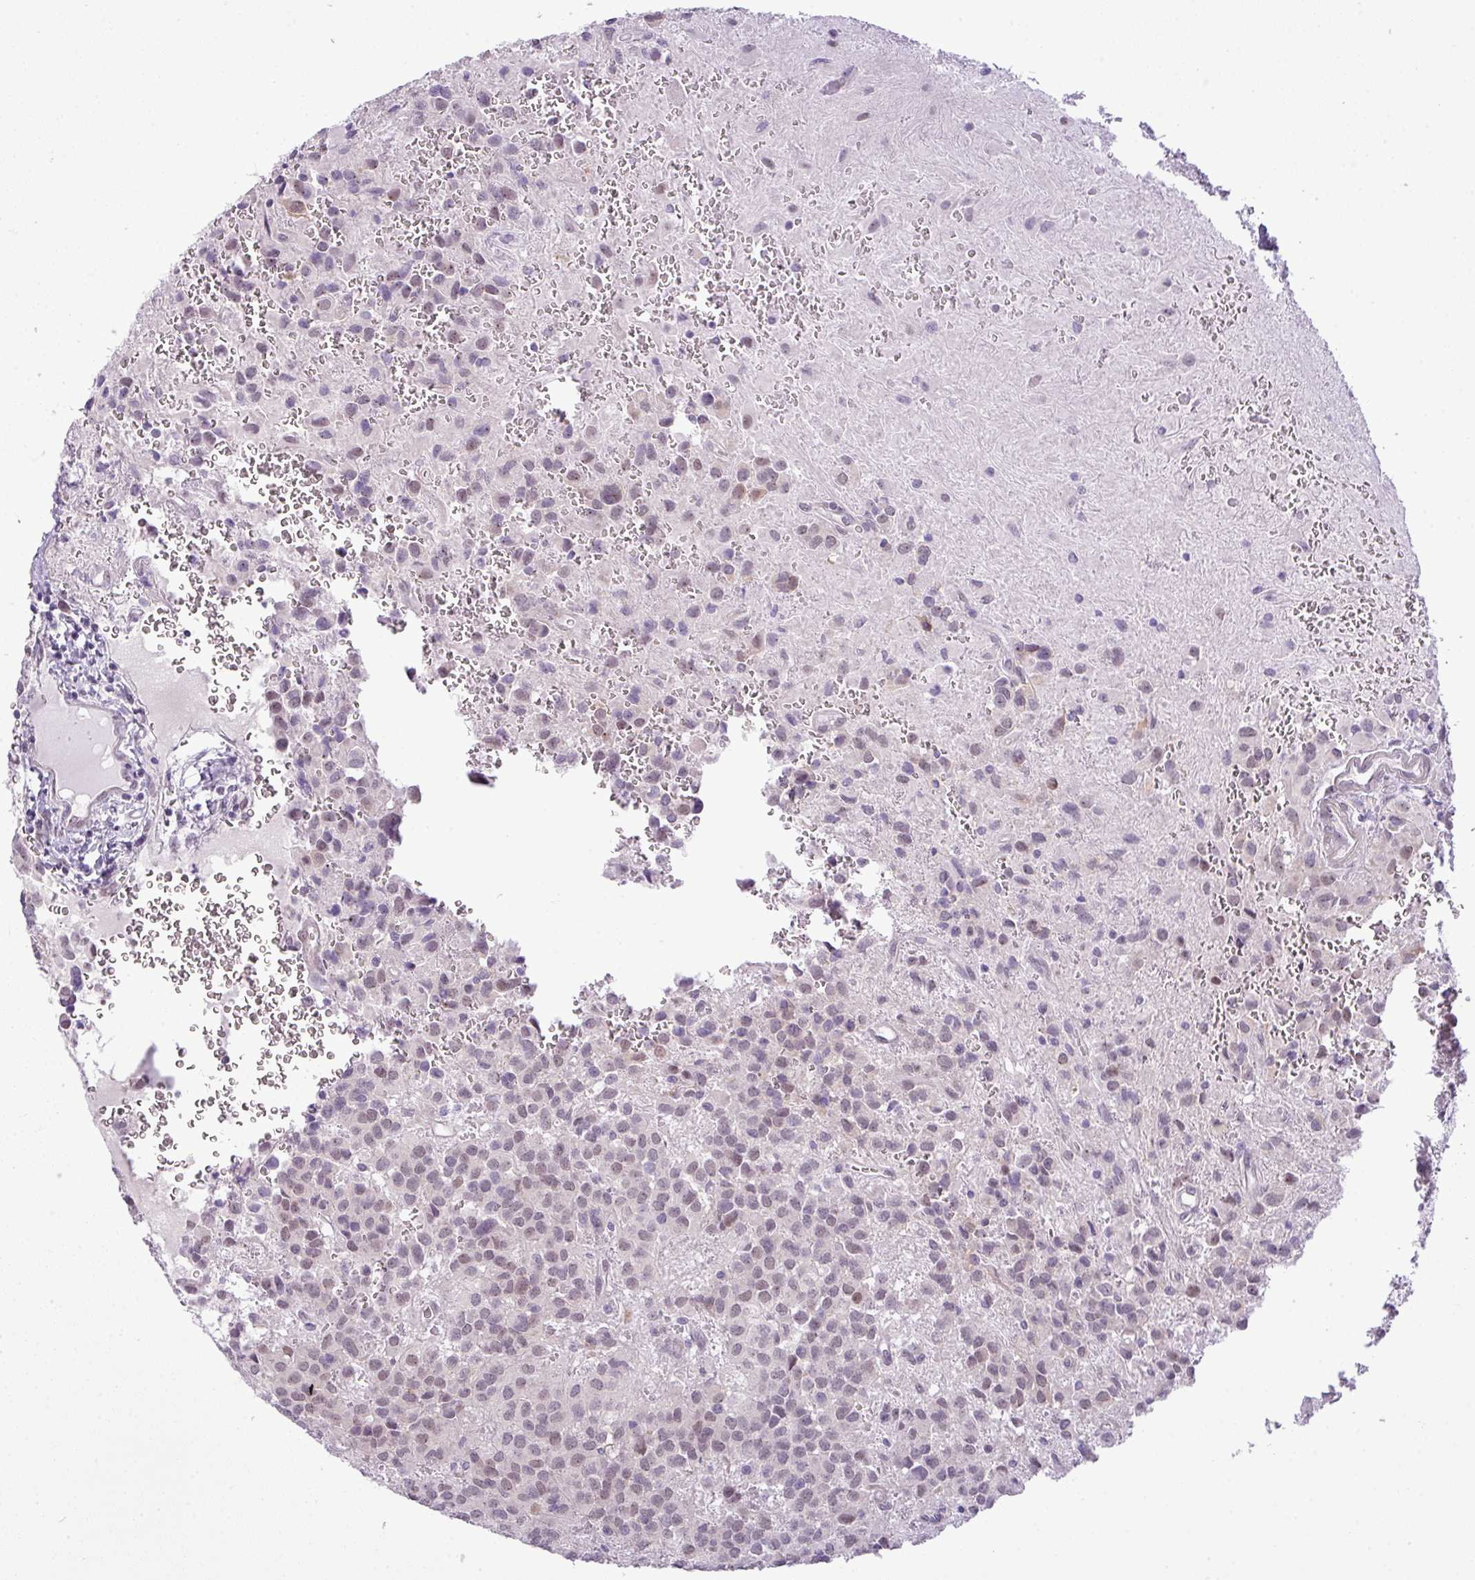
{"staining": {"intensity": "weak", "quantity": "25%-75%", "location": "cytoplasmic/membranous,nuclear"}, "tissue": "glioma", "cell_type": "Tumor cells", "image_type": "cancer", "snomed": [{"axis": "morphology", "description": "Glioma, malignant, Low grade"}, {"axis": "topography", "description": "Brain"}], "caption": "Human malignant glioma (low-grade) stained for a protein (brown) shows weak cytoplasmic/membranous and nuclear positive staining in approximately 25%-75% of tumor cells.", "gene": "MAK16", "patient": {"sex": "male", "age": 56}}